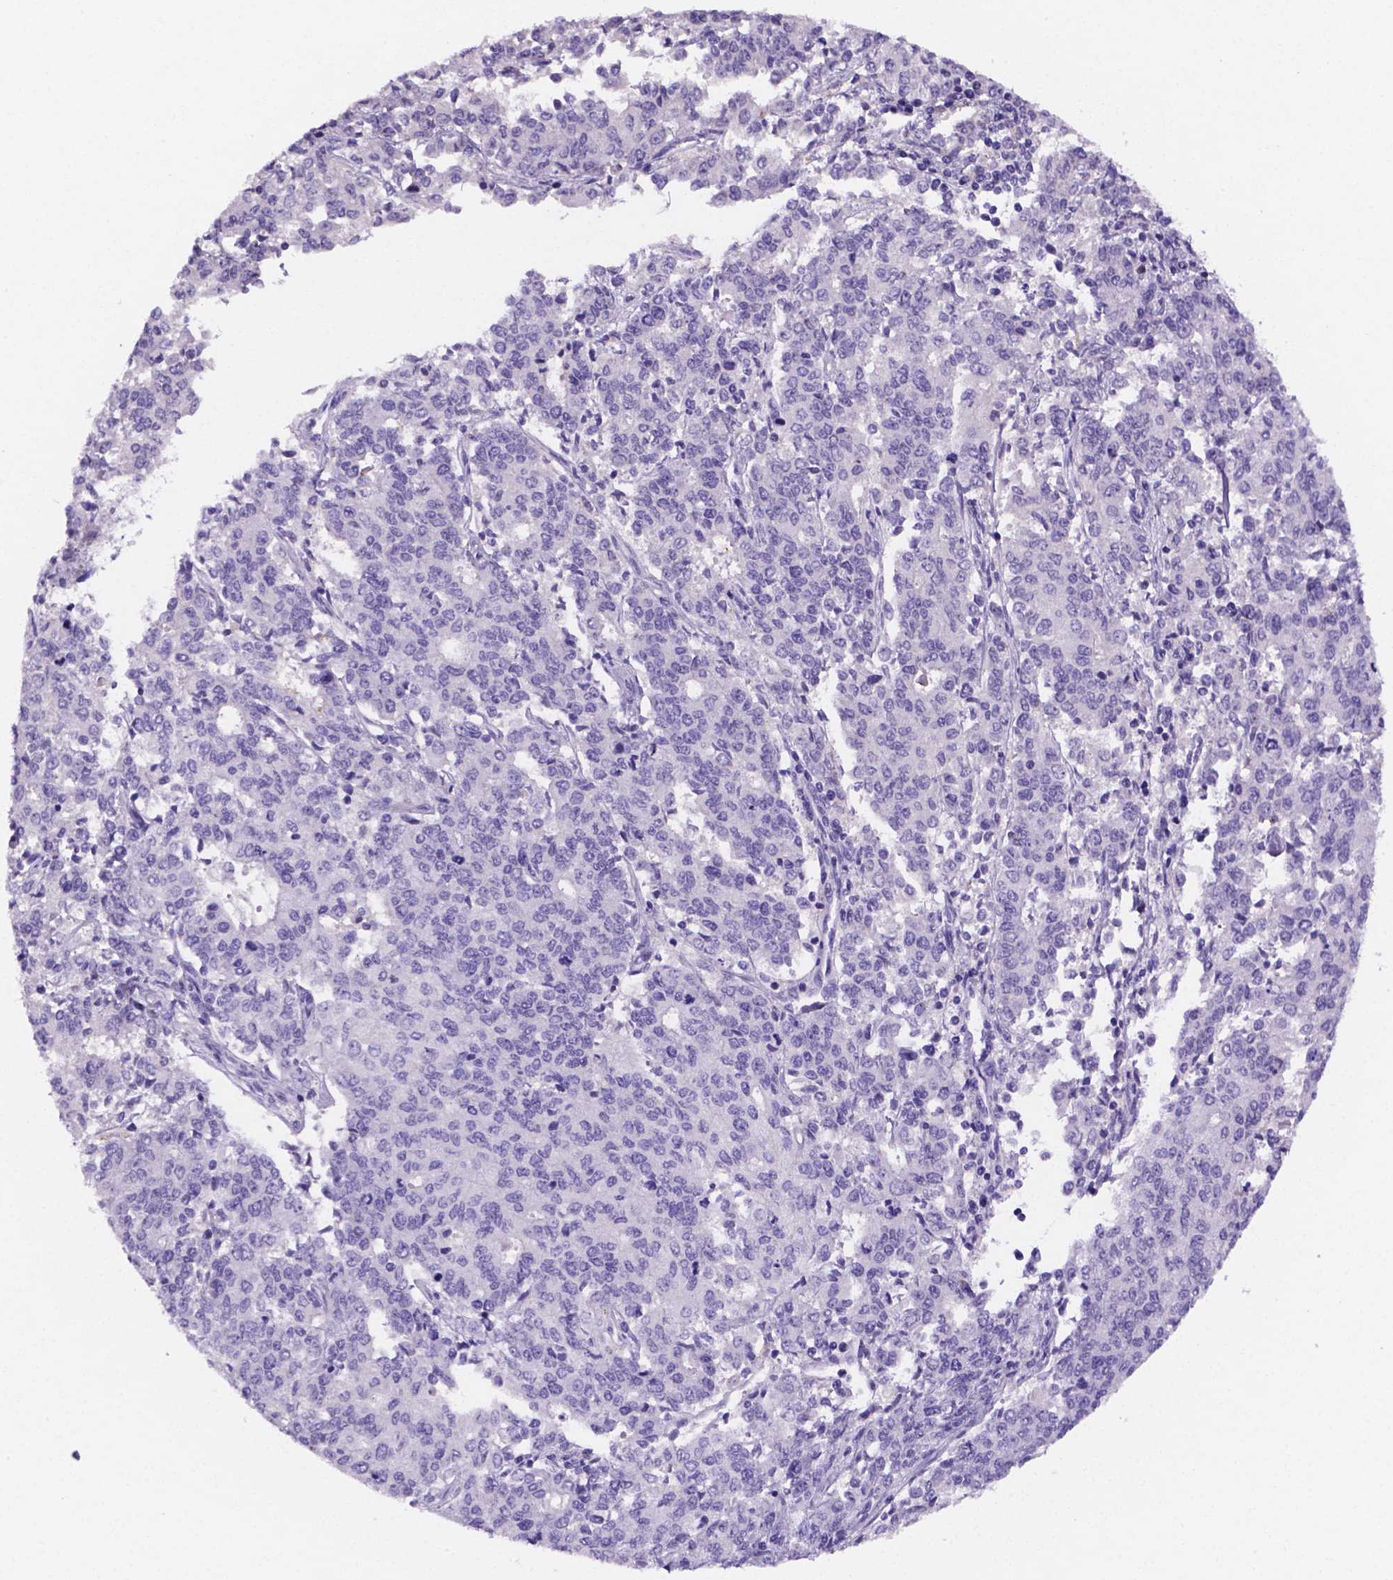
{"staining": {"intensity": "negative", "quantity": "none", "location": "none"}, "tissue": "prostate cancer", "cell_type": "Tumor cells", "image_type": "cancer", "snomed": [{"axis": "morphology", "description": "Adenocarcinoma, Low grade"}, {"axis": "topography", "description": "Prostate"}], "caption": "This is an immunohistochemistry histopathology image of low-grade adenocarcinoma (prostate). There is no positivity in tumor cells.", "gene": "NRGN", "patient": {"sex": "male", "age": 64}}